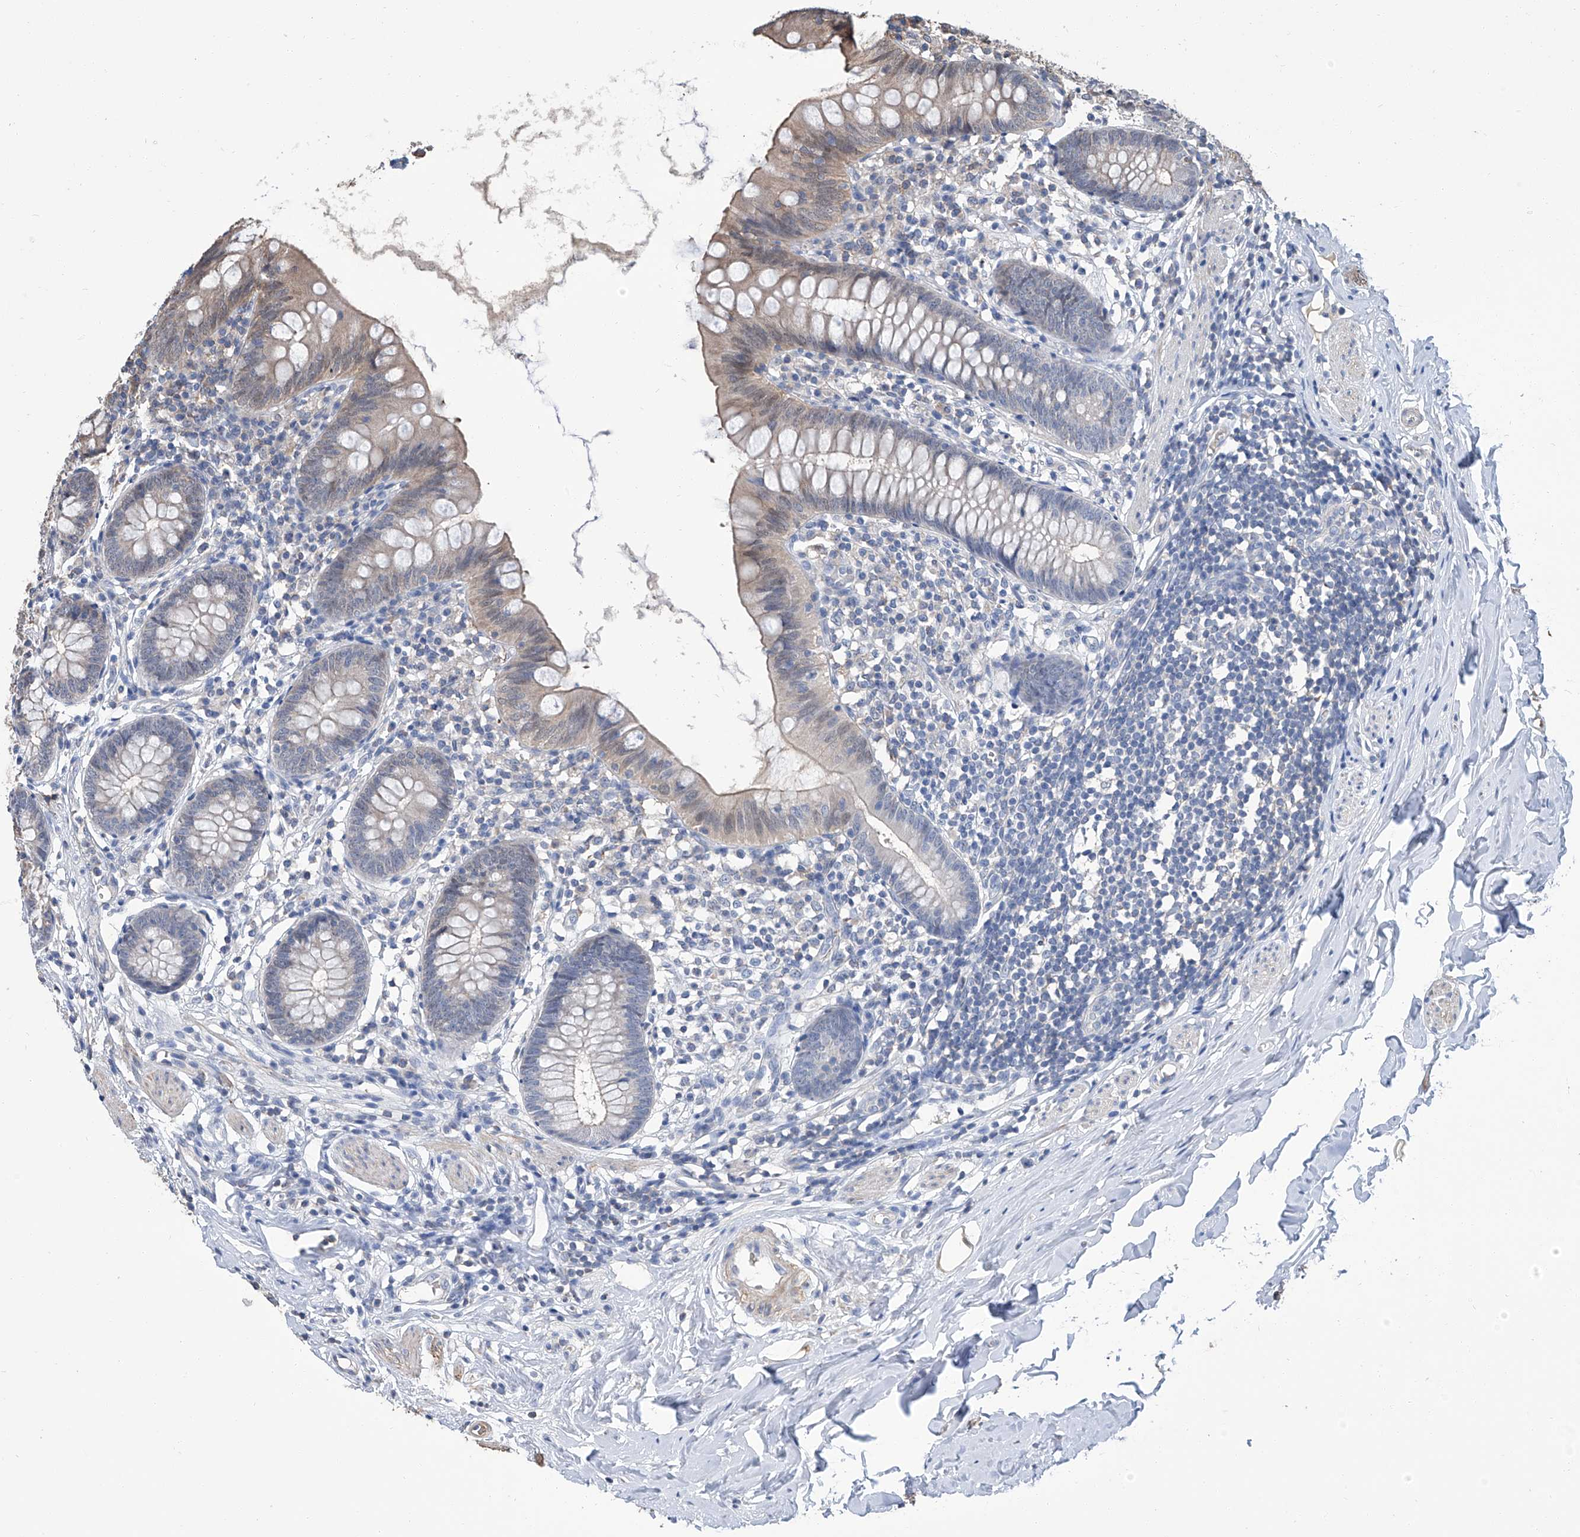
{"staining": {"intensity": "weak", "quantity": "<25%", "location": "cytoplasmic/membranous"}, "tissue": "appendix", "cell_type": "Glandular cells", "image_type": "normal", "snomed": [{"axis": "morphology", "description": "Normal tissue, NOS"}, {"axis": "topography", "description": "Appendix"}], "caption": "Immunohistochemical staining of normal human appendix reveals no significant positivity in glandular cells.", "gene": "GPT", "patient": {"sex": "female", "age": 62}}